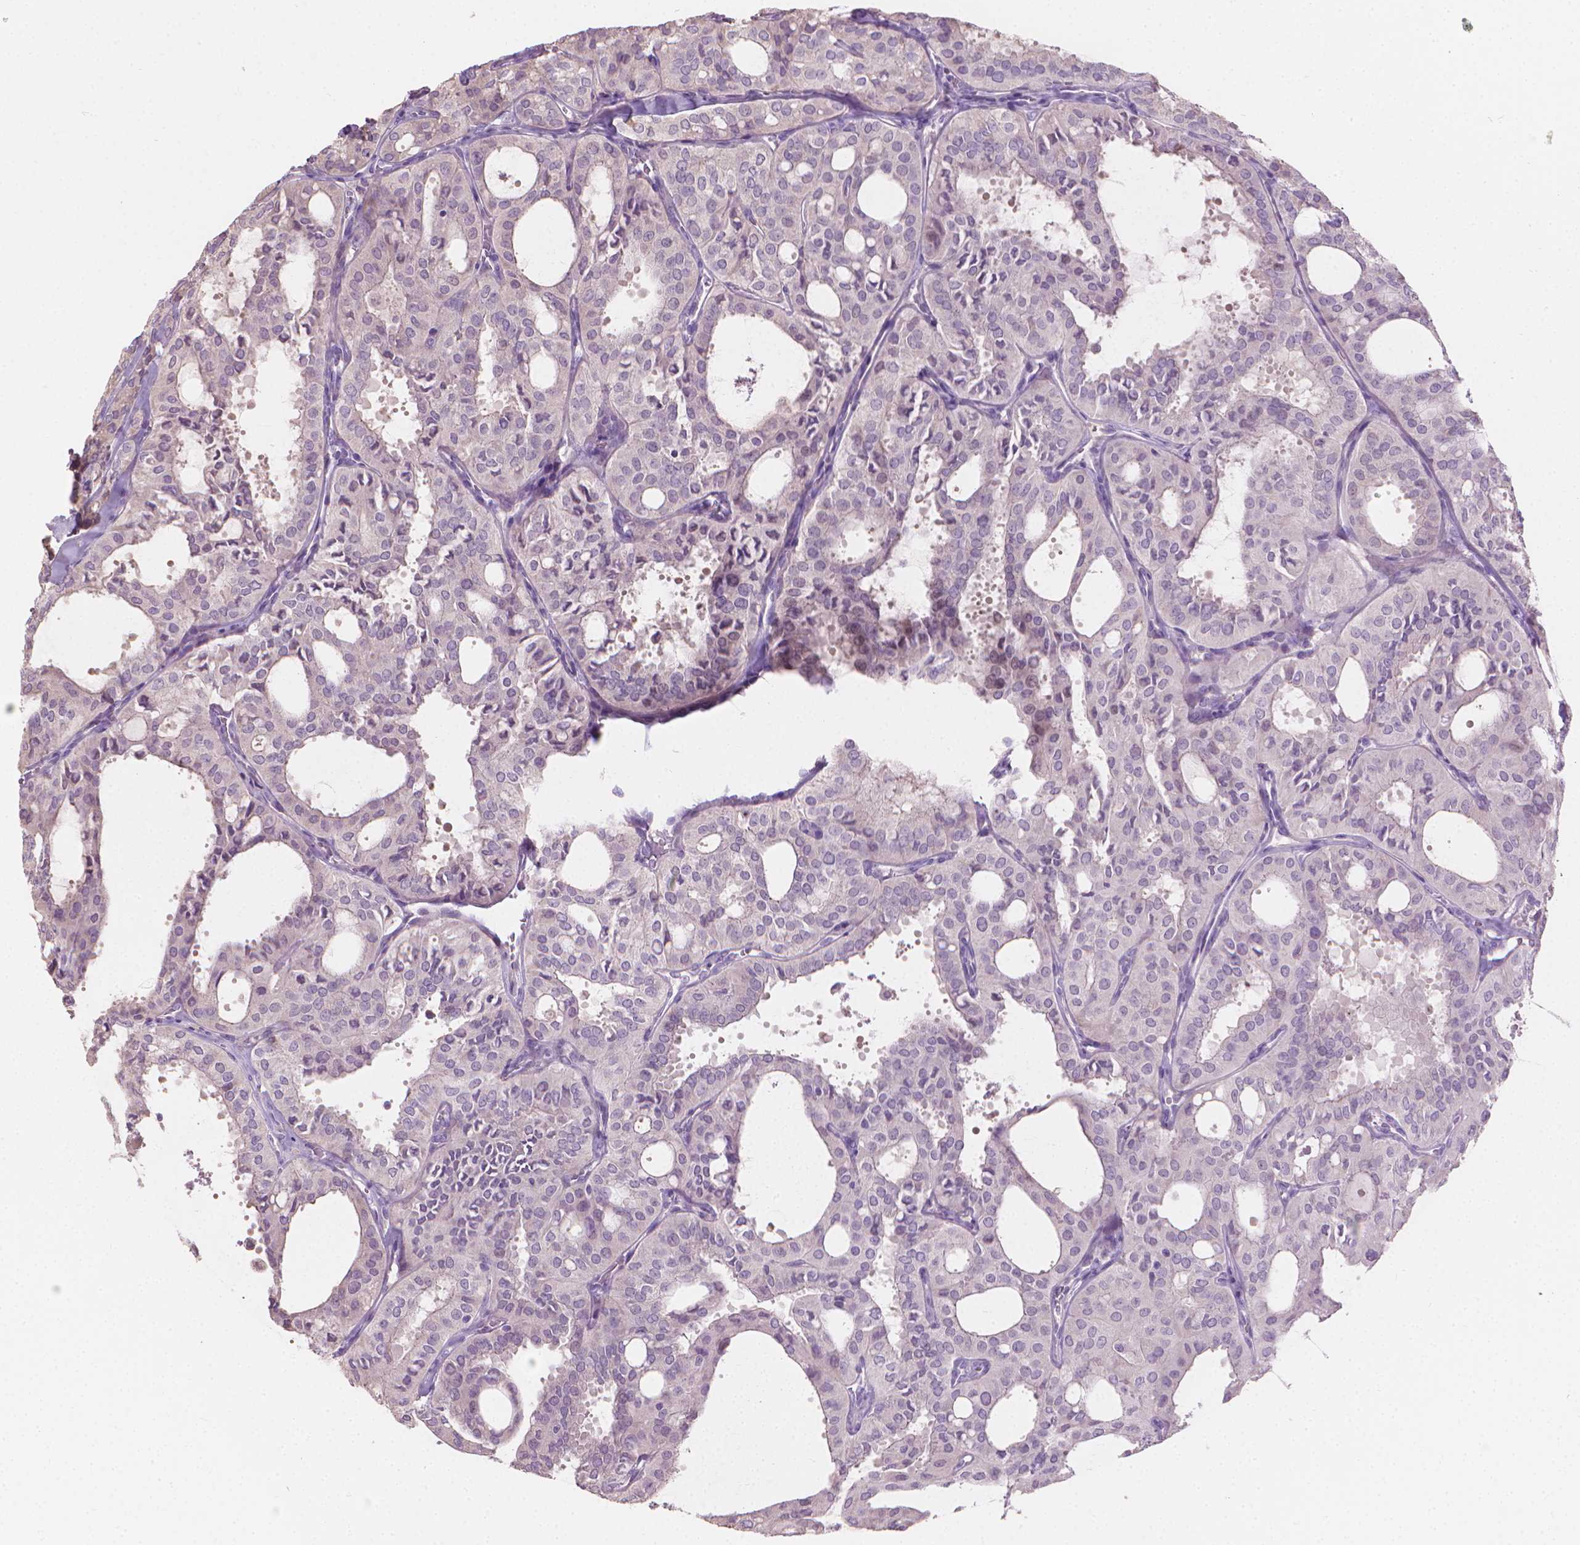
{"staining": {"intensity": "negative", "quantity": "none", "location": "none"}, "tissue": "thyroid cancer", "cell_type": "Tumor cells", "image_type": "cancer", "snomed": [{"axis": "morphology", "description": "Follicular adenoma carcinoma, NOS"}, {"axis": "topography", "description": "Thyroid gland"}], "caption": "Tumor cells are negative for brown protein staining in thyroid cancer. Nuclei are stained in blue.", "gene": "CABCOCO1", "patient": {"sex": "male", "age": 75}}